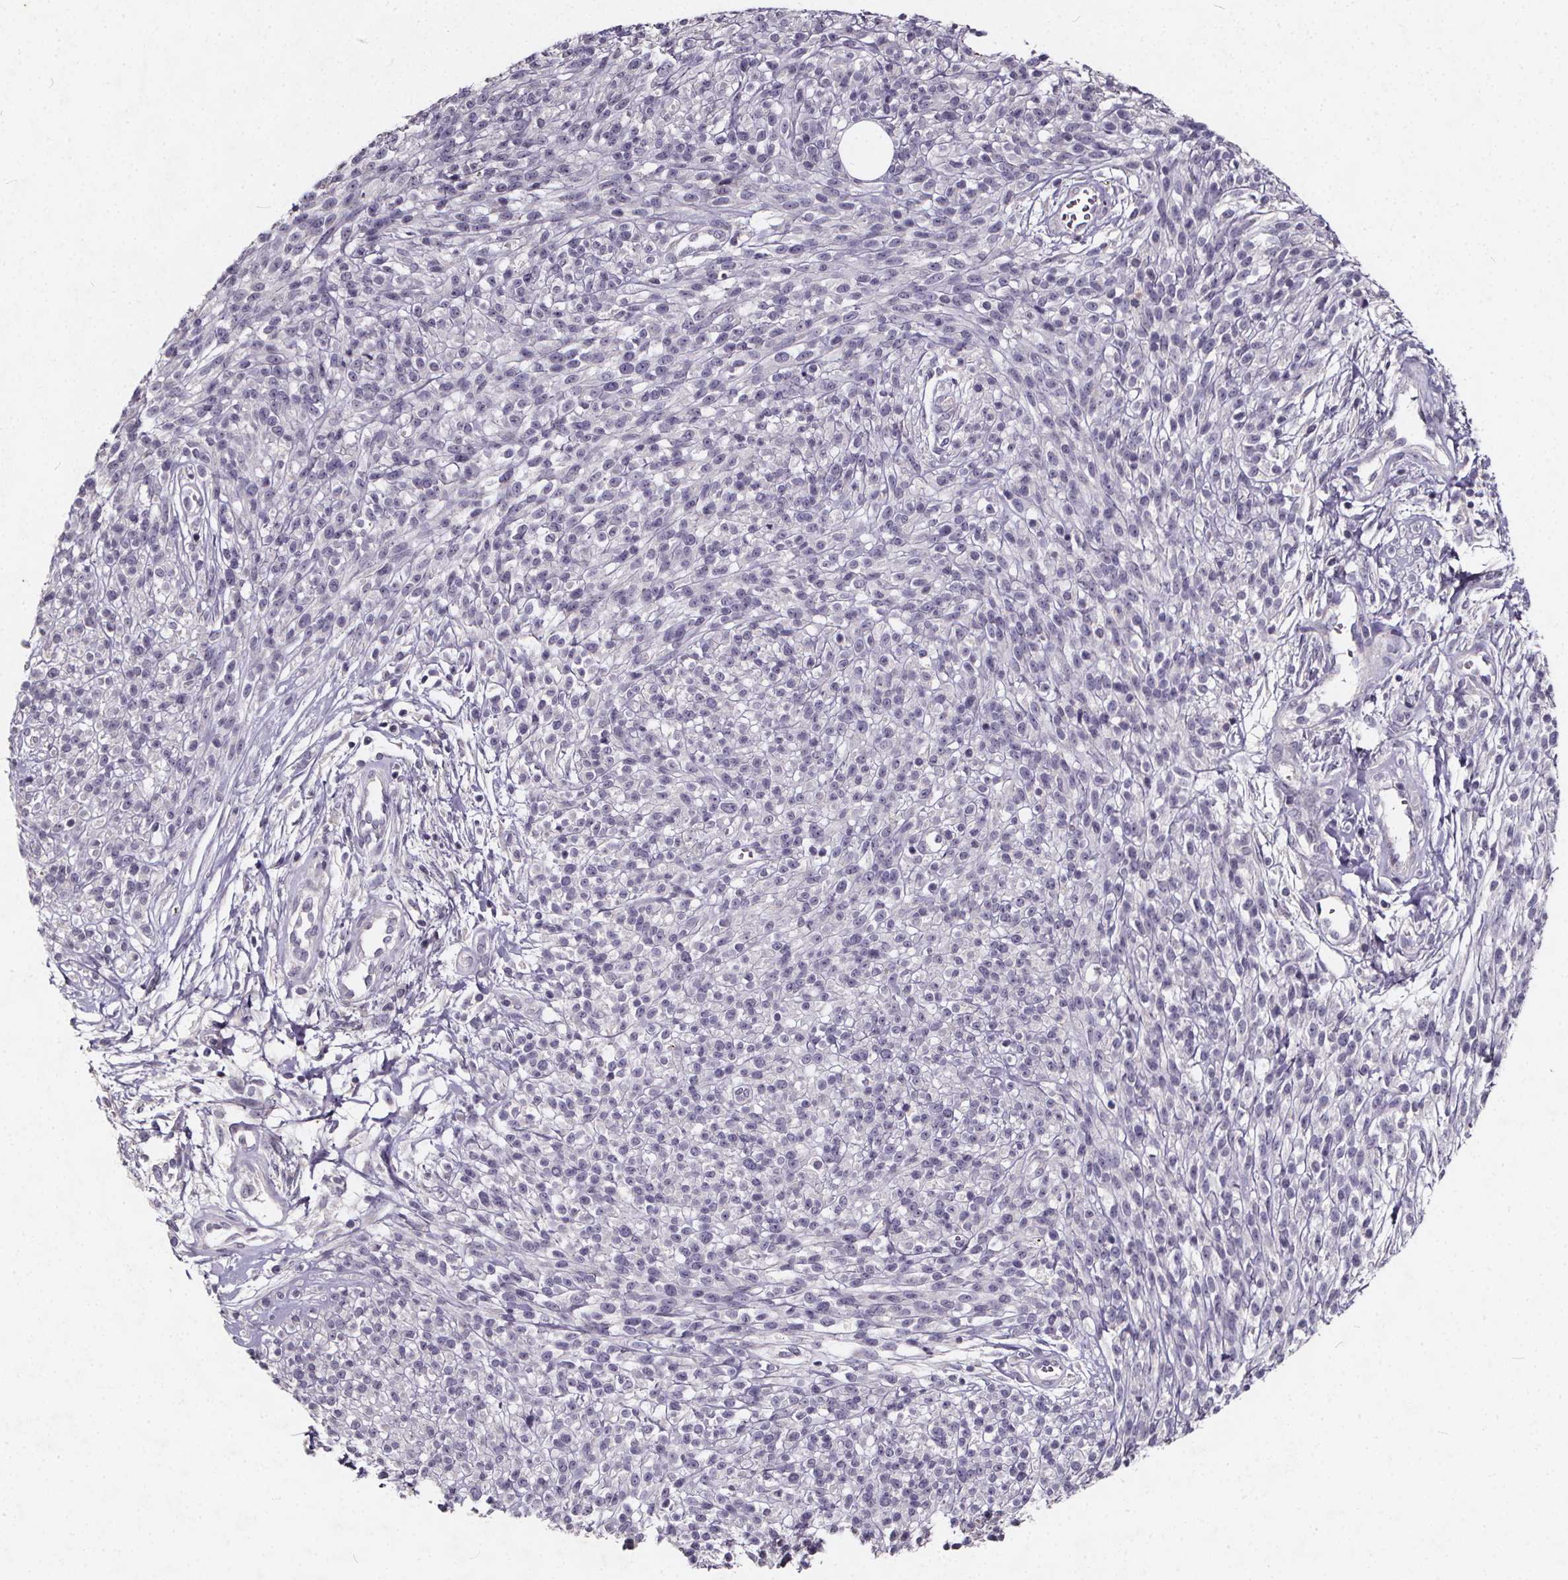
{"staining": {"intensity": "negative", "quantity": "none", "location": "none"}, "tissue": "melanoma", "cell_type": "Tumor cells", "image_type": "cancer", "snomed": [{"axis": "morphology", "description": "Malignant melanoma, NOS"}, {"axis": "topography", "description": "Skin"}, {"axis": "topography", "description": "Skin of trunk"}], "caption": "Immunohistochemistry micrograph of neoplastic tissue: malignant melanoma stained with DAB exhibits no significant protein expression in tumor cells.", "gene": "TSPAN14", "patient": {"sex": "male", "age": 74}}